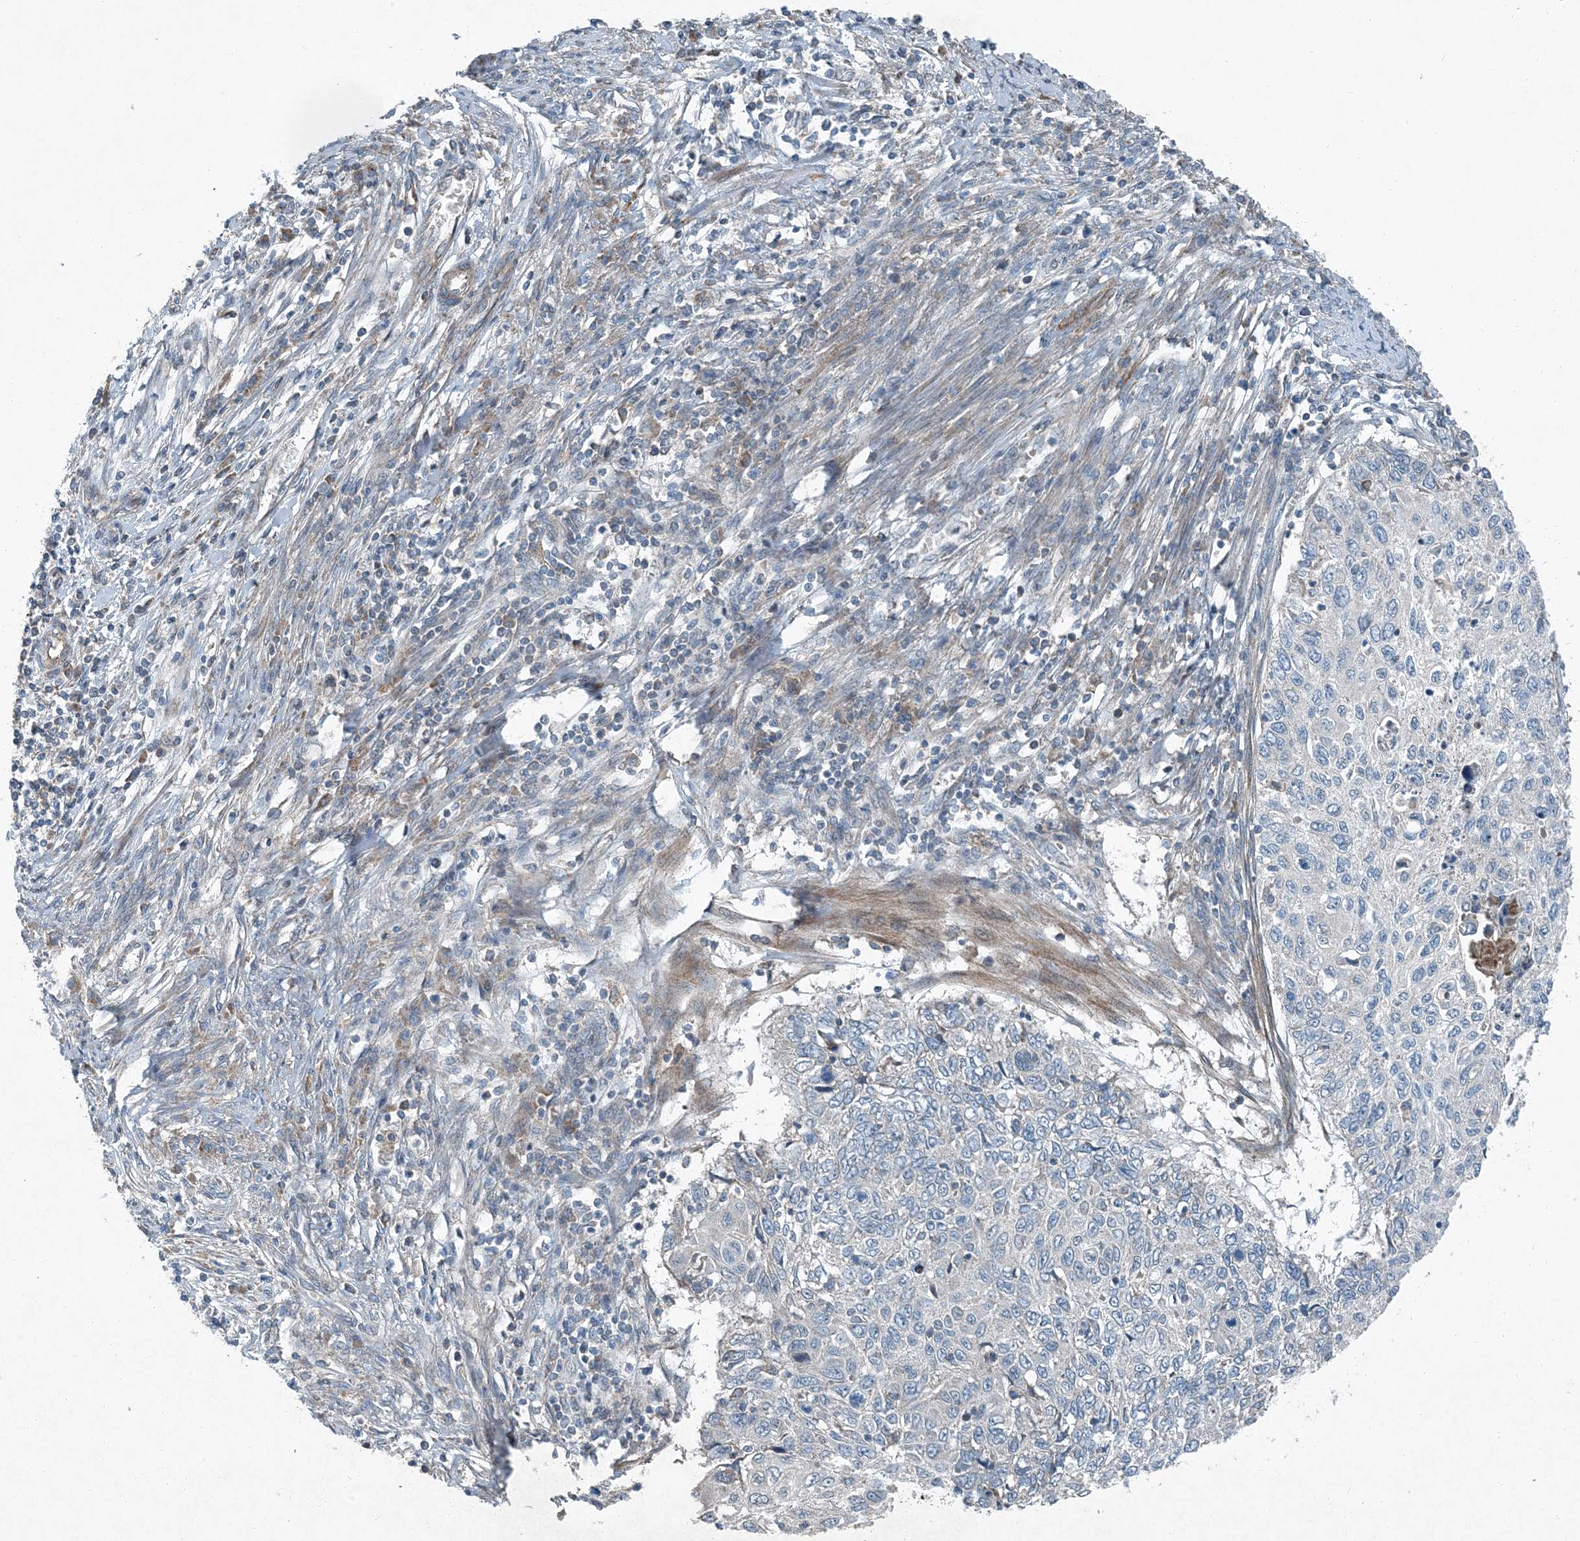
{"staining": {"intensity": "negative", "quantity": "none", "location": "none"}, "tissue": "cervical cancer", "cell_type": "Tumor cells", "image_type": "cancer", "snomed": [{"axis": "morphology", "description": "Squamous cell carcinoma, NOS"}, {"axis": "topography", "description": "Cervix"}], "caption": "Histopathology image shows no protein staining in tumor cells of cervical cancer (squamous cell carcinoma) tissue.", "gene": "APOM", "patient": {"sex": "female", "age": 70}}